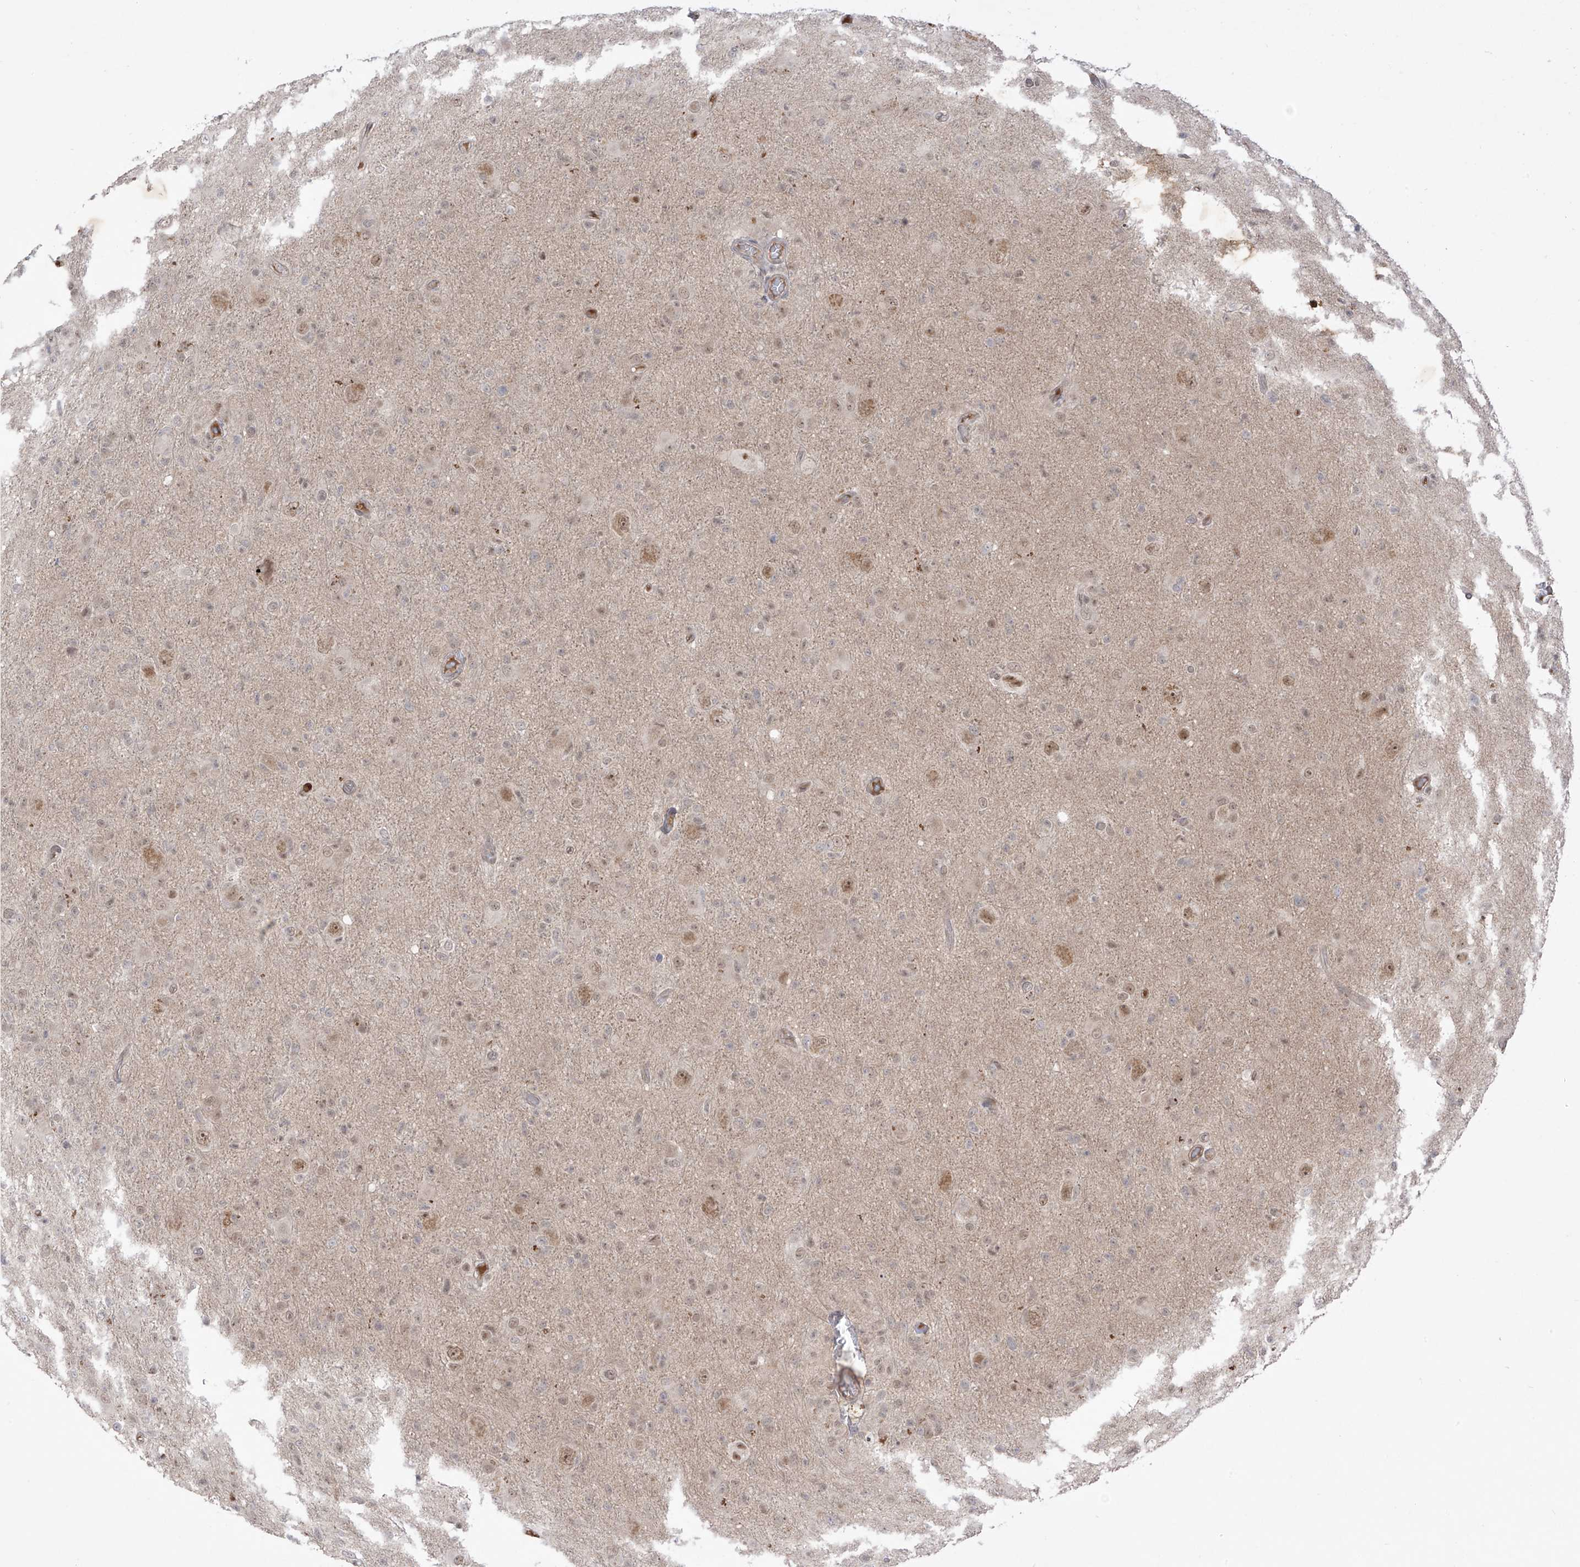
{"staining": {"intensity": "weak", "quantity": "25%-75%", "location": "nuclear"}, "tissue": "glioma", "cell_type": "Tumor cells", "image_type": "cancer", "snomed": [{"axis": "morphology", "description": "Glioma, malignant, High grade"}, {"axis": "topography", "description": "Brain"}], "caption": "Human glioma stained for a protein (brown) exhibits weak nuclear positive expression in about 25%-75% of tumor cells.", "gene": "OGT", "patient": {"sex": "female", "age": 57}}